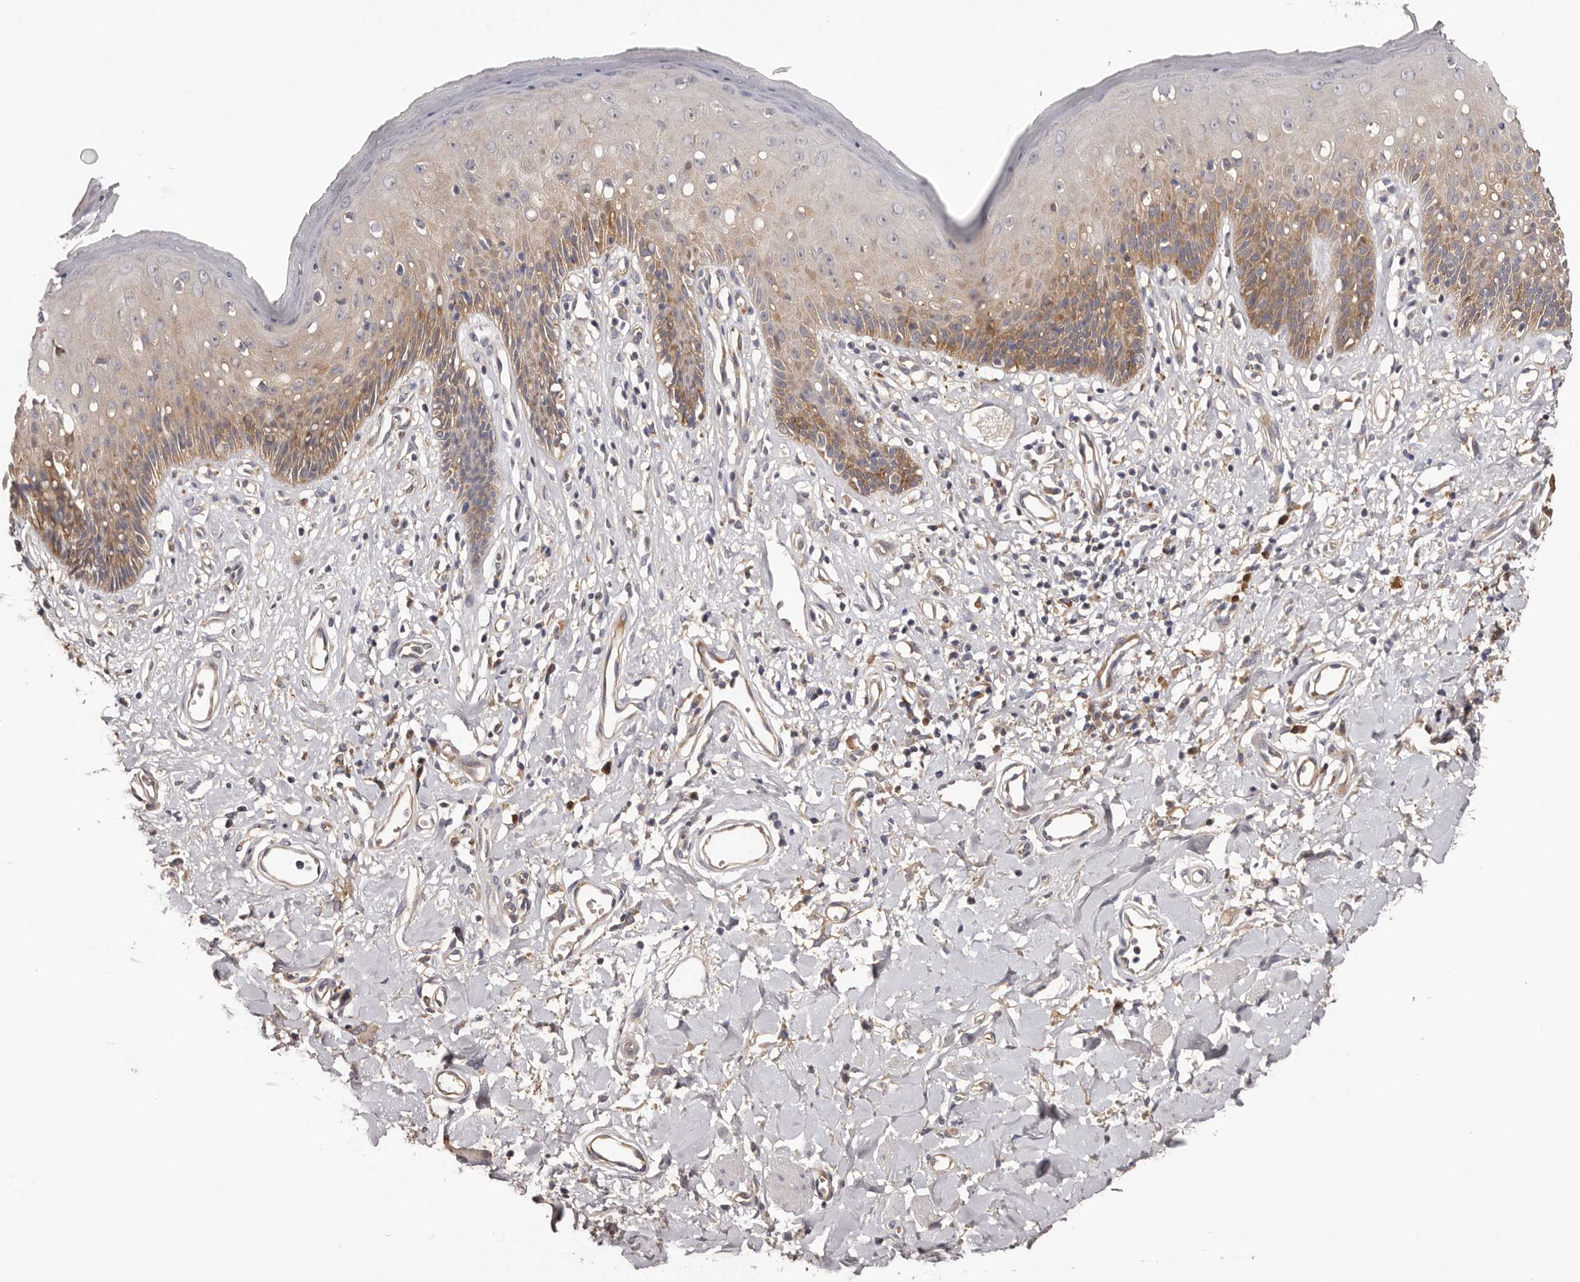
{"staining": {"intensity": "moderate", "quantity": ">75%", "location": "cytoplasmic/membranous"}, "tissue": "skin", "cell_type": "Epidermal cells", "image_type": "normal", "snomed": [{"axis": "morphology", "description": "Normal tissue, NOS"}, {"axis": "morphology", "description": "Squamous cell carcinoma, NOS"}, {"axis": "topography", "description": "Vulva"}], "caption": "Normal skin displays moderate cytoplasmic/membranous positivity in approximately >75% of epidermal cells, visualized by immunohistochemistry.", "gene": "LTV1", "patient": {"sex": "female", "age": 85}}